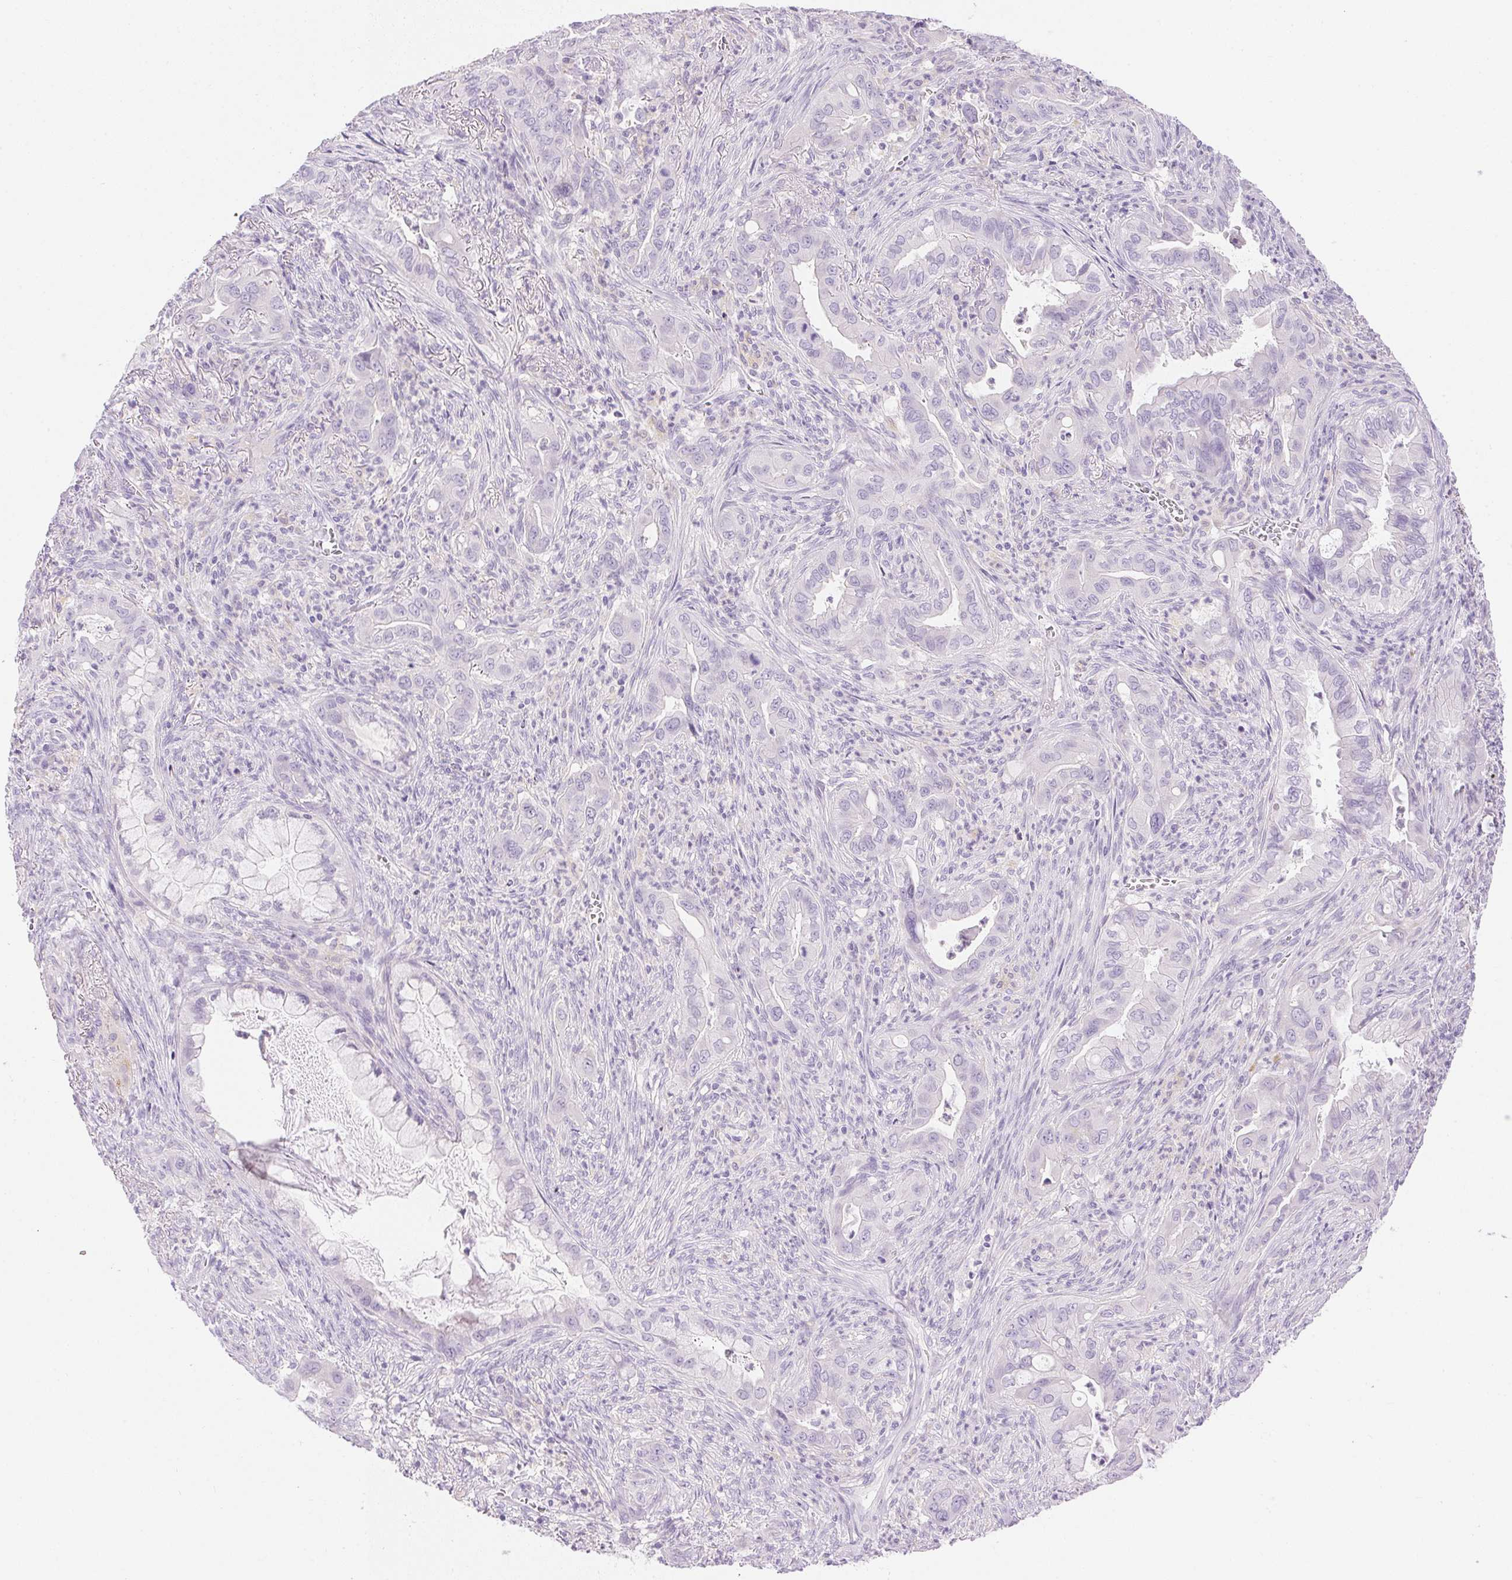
{"staining": {"intensity": "negative", "quantity": "none", "location": "none"}, "tissue": "lung cancer", "cell_type": "Tumor cells", "image_type": "cancer", "snomed": [{"axis": "morphology", "description": "Adenocarcinoma, NOS"}, {"axis": "topography", "description": "Lung"}], "caption": "This is a image of immunohistochemistry staining of adenocarcinoma (lung), which shows no staining in tumor cells. (IHC, brightfield microscopy, high magnification).", "gene": "ATP6V1G3", "patient": {"sex": "male", "age": 65}}